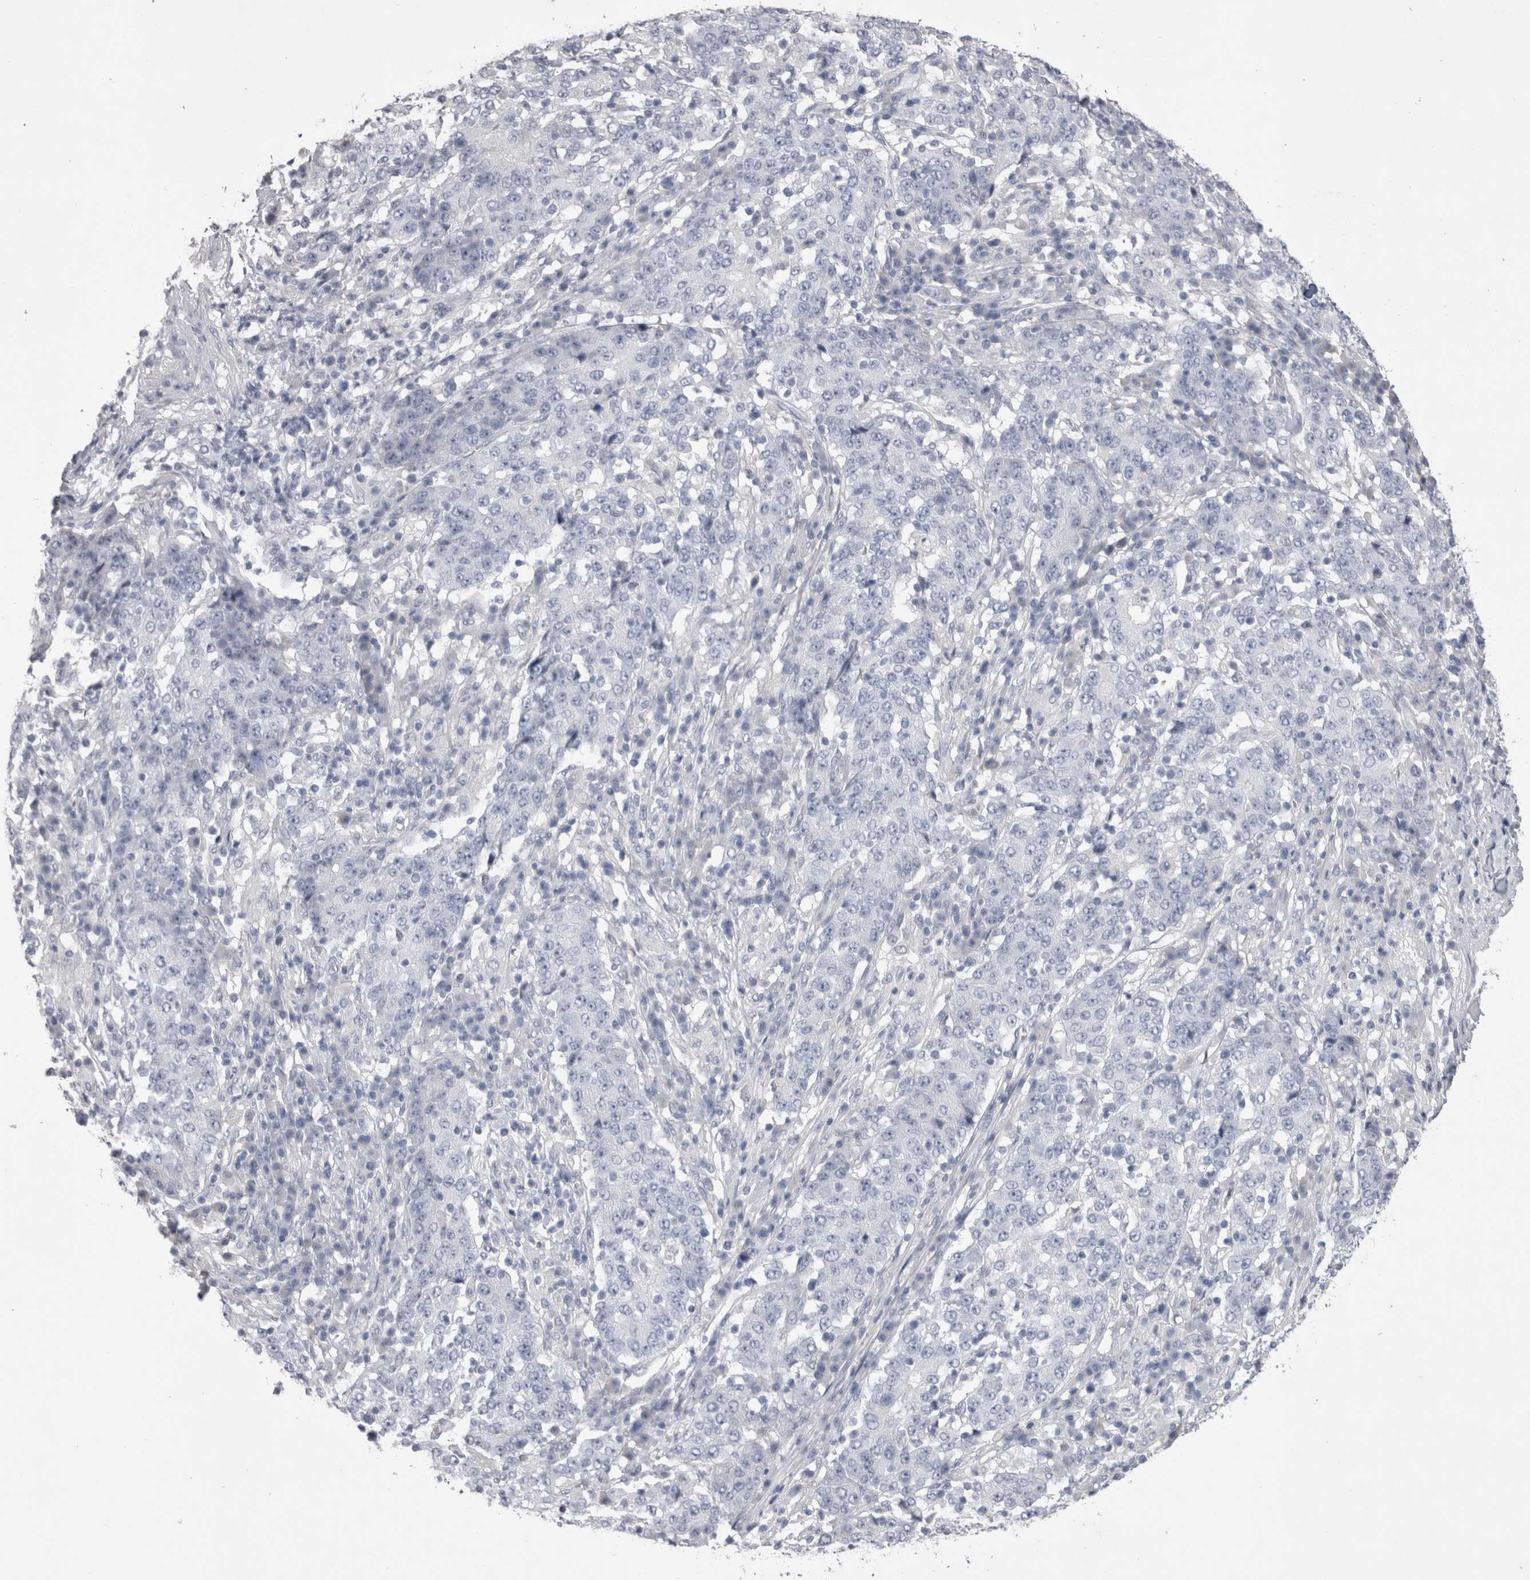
{"staining": {"intensity": "negative", "quantity": "none", "location": "none"}, "tissue": "stomach cancer", "cell_type": "Tumor cells", "image_type": "cancer", "snomed": [{"axis": "morphology", "description": "Adenocarcinoma, NOS"}, {"axis": "topography", "description": "Stomach"}], "caption": "Tumor cells are negative for protein expression in human adenocarcinoma (stomach).", "gene": "ADAM2", "patient": {"sex": "male", "age": 59}}